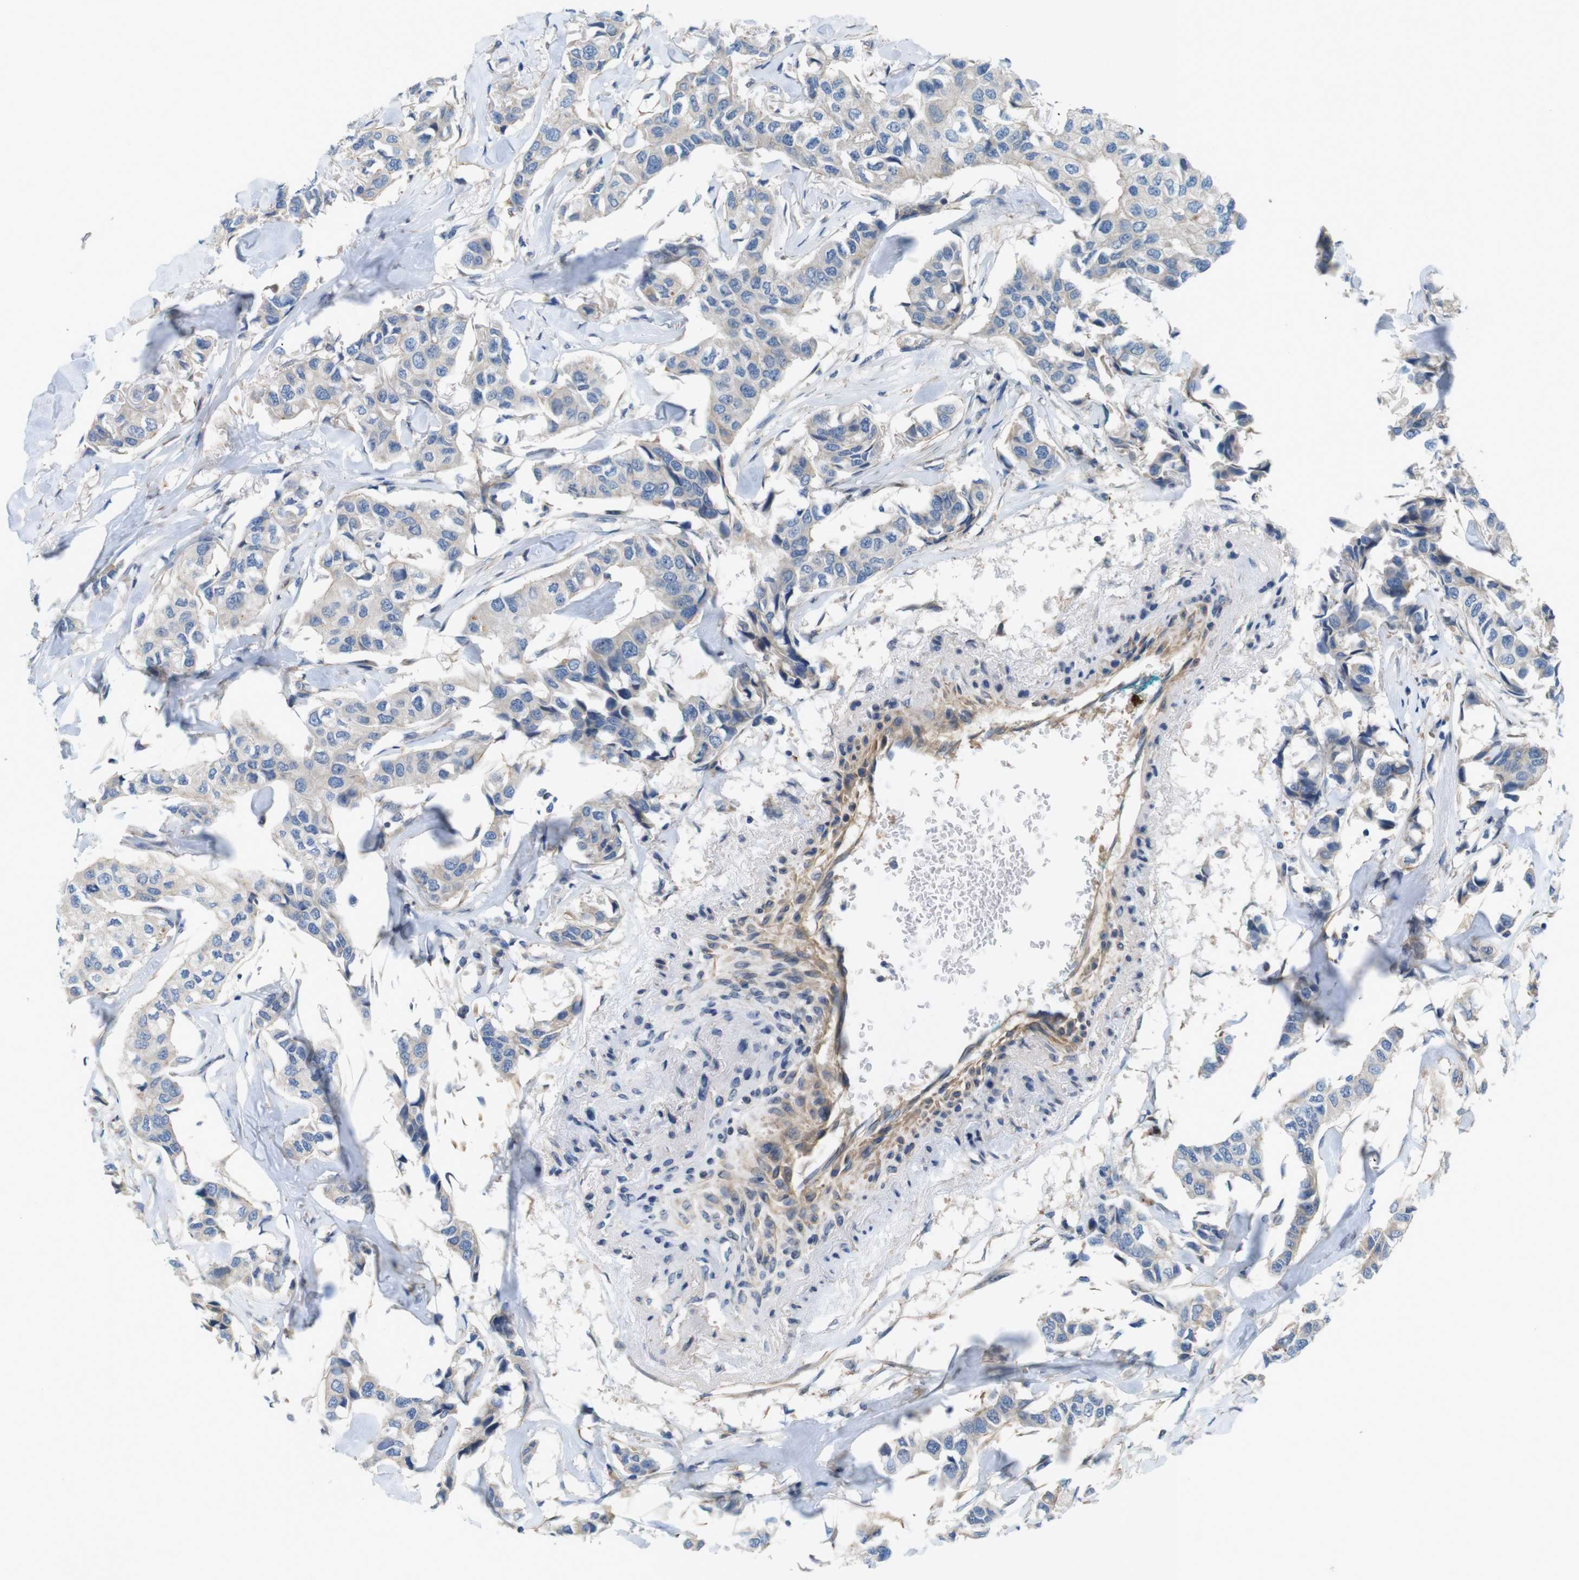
{"staining": {"intensity": "weak", "quantity": ">75%", "location": "cytoplasmic/membranous"}, "tissue": "breast cancer", "cell_type": "Tumor cells", "image_type": "cancer", "snomed": [{"axis": "morphology", "description": "Duct carcinoma"}, {"axis": "topography", "description": "Breast"}], "caption": "Human breast cancer stained with a protein marker displays weak staining in tumor cells.", "gene": "BVES", "patient": {"sex": "female", "age": 80}}